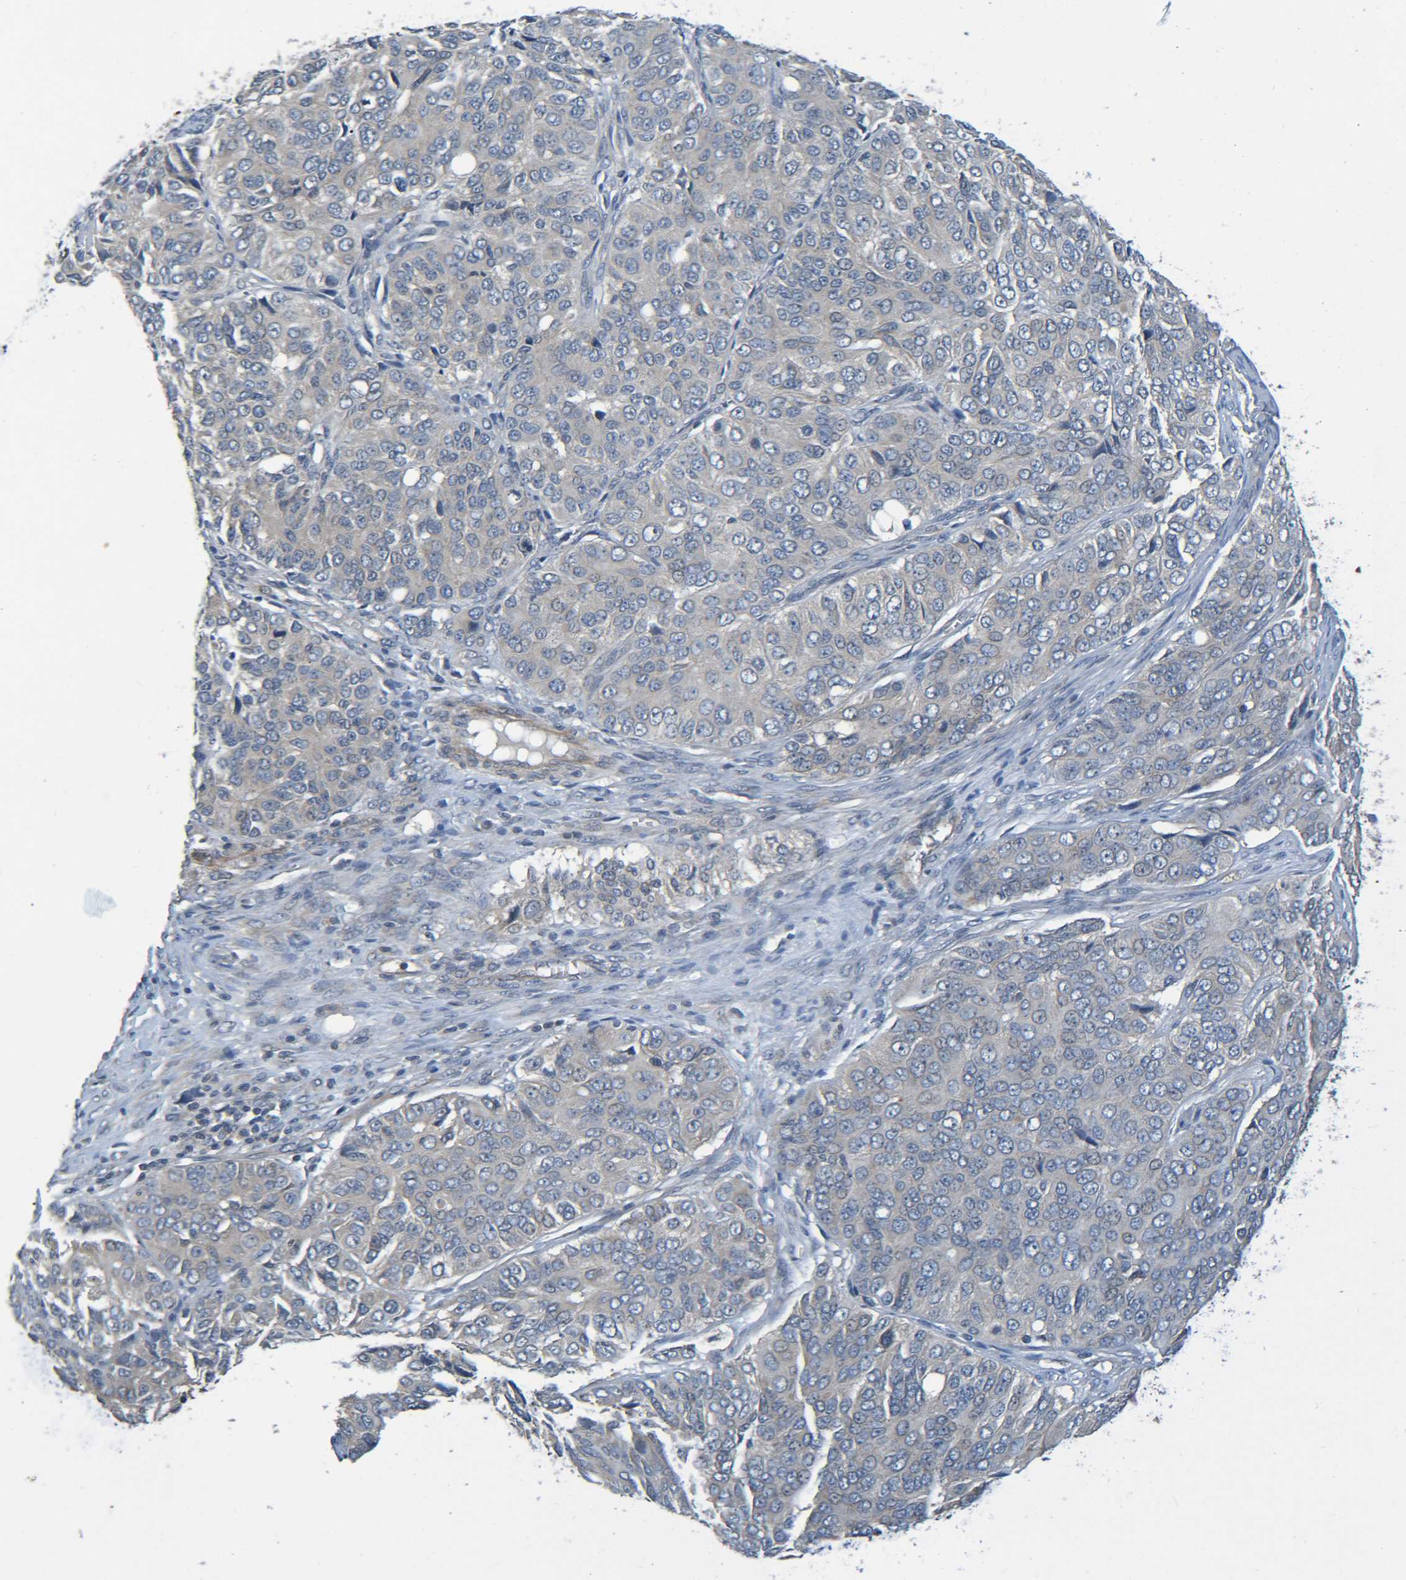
{"staining": {"intensity": "negative", "quantity": "none", "location": "none"}, "tissue": "ovarian cancer", "cell_type": "Tumor cells", "image_type": "cancer", "snomed": [{"axis": "morphology", "description": "Carcinoma, endometroid"}, {"axis": "topography", "description": "Ovary"}], "caption": "There is no significant expression in tumor cells of ovarian endometroid carcinoma.", "gene": "CYP4F2", "patient": {"sex": "female", "age": 51}}